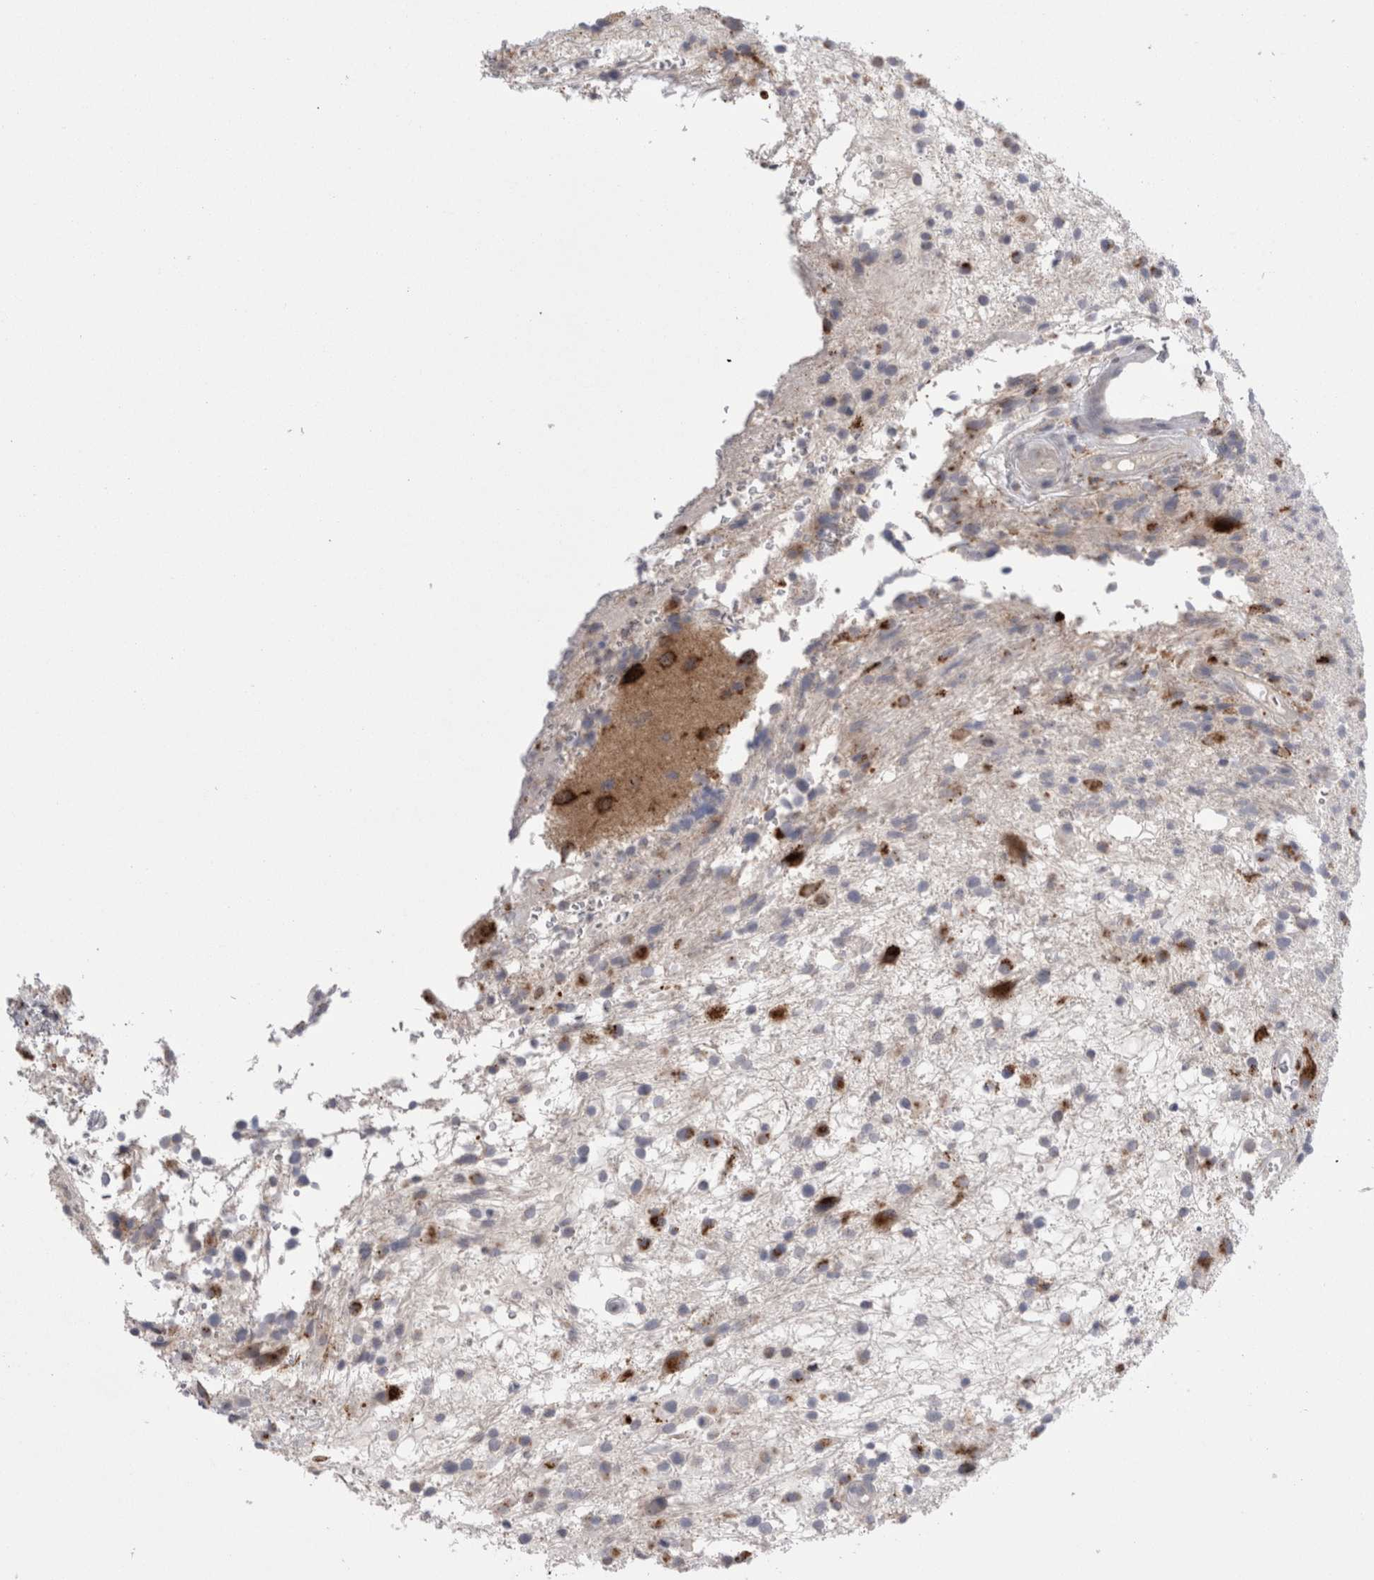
{"staining": {"intensity": "strong", "quantity": "<25%", "location": "cytoplasmic/membranous"}, "tissue": "glioma", "cell_type": "Tumor cells", "image_type": "cancer", "snomed": [{"axis": "morphology", "description": "Glioma, malignant, High grade"}, {"axis": "topography", "description": "Brain"}], "caption": "IHC (DAB (3,3'-diaminobenzidine)) staining of glioma shows strong cytoplasmic/membranous protein staining in approximately <25% of tumor cells. Nuclei are stained in blue.", "gene": "EPDR1", "patient": {"sex": "male", "age": 33}}